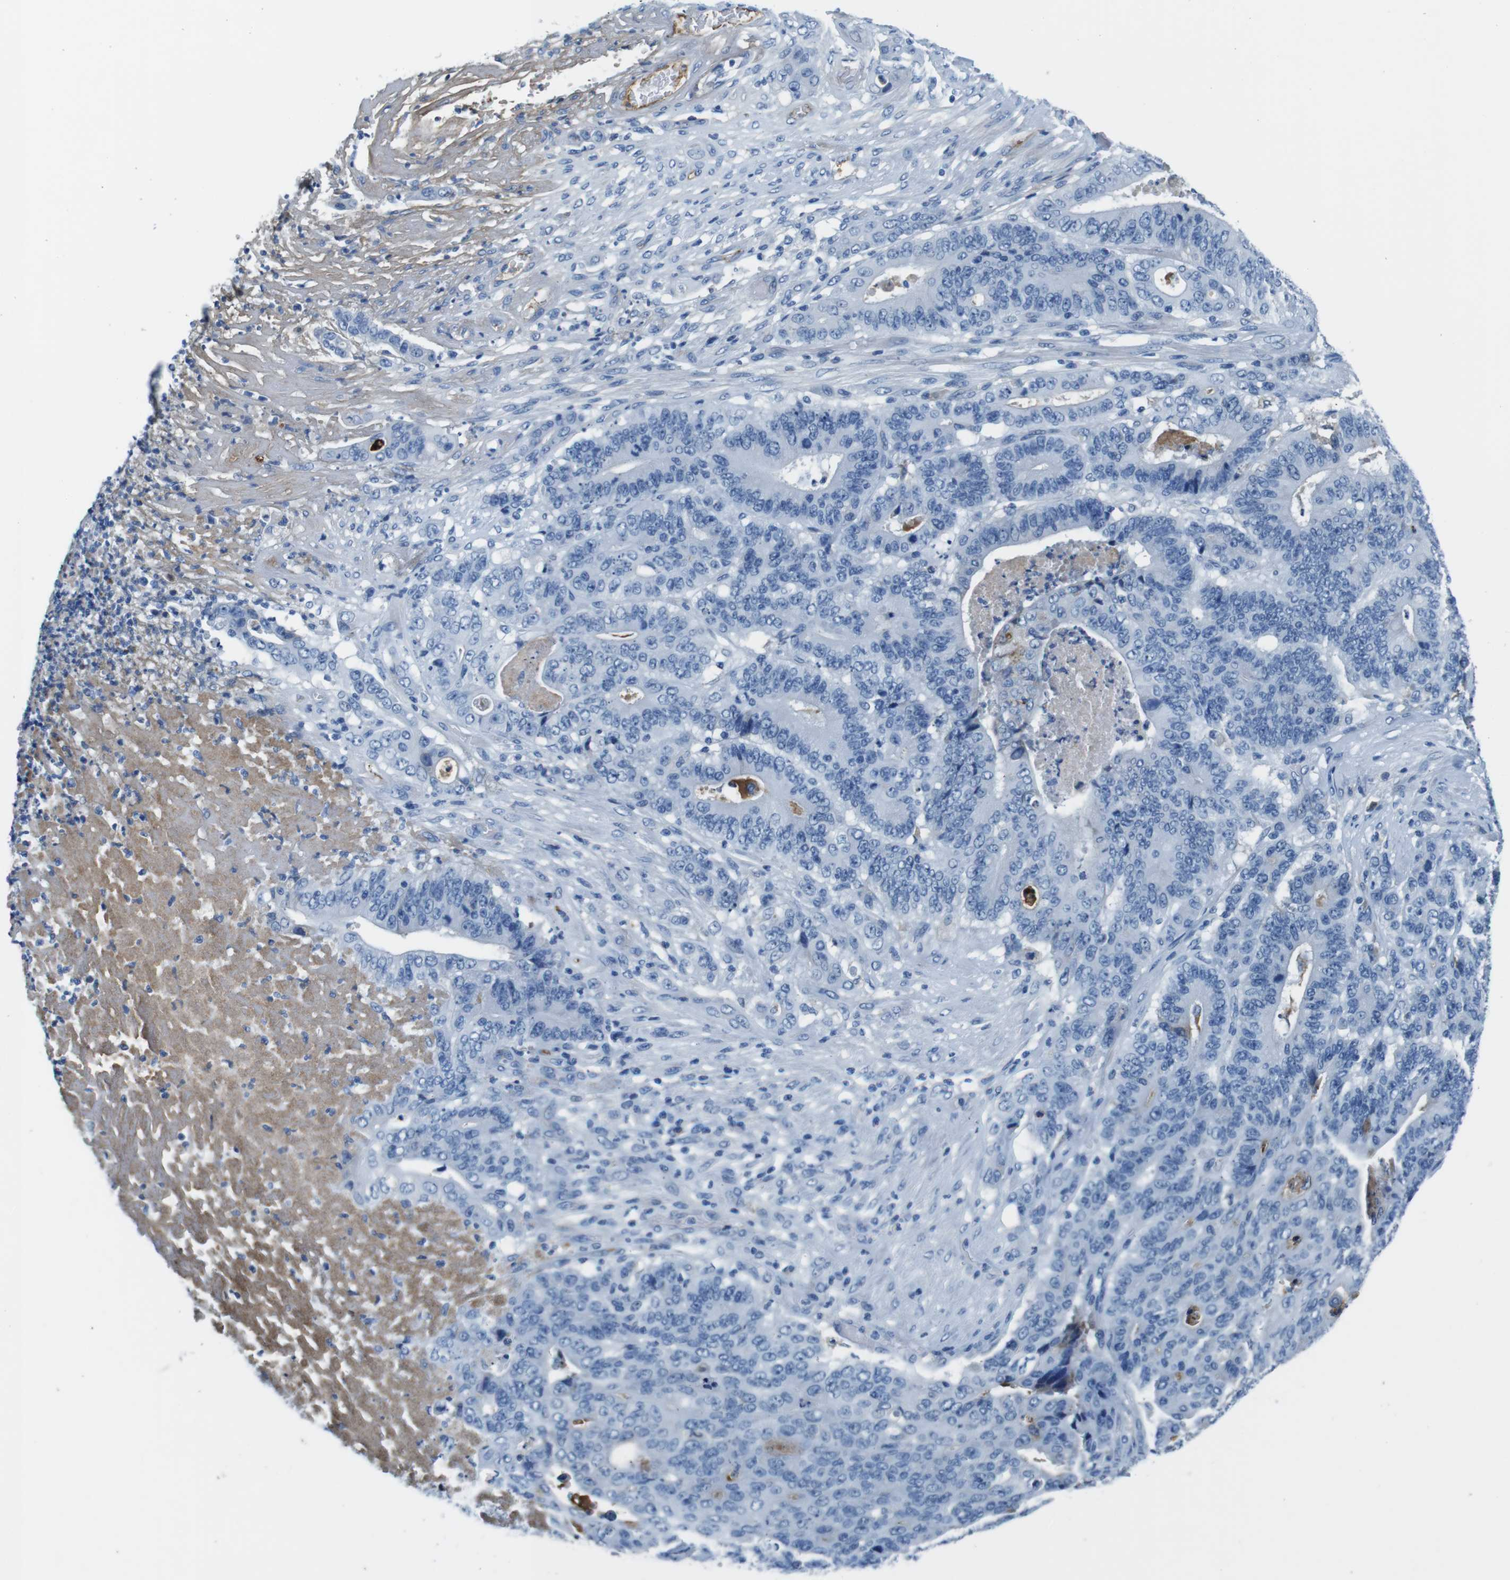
{"staining": {"intensity": "negative", "quantity": "none", "location": "none"}, "tissue": "stomach cancer", "cell_type": "Tumor cells", "image_type": "cancer", "snomed": [{"axis": "morphology", "description": "Adenocarcinoma, NOS"}, {"axis": "topography", "description": "Stomach"}], "caption": "There is no significant positivity in tumor cells of stomach cancer (adenocarcinoma).", "gene": "IGKC", "patient": {"sex": "female", "age": 73}}